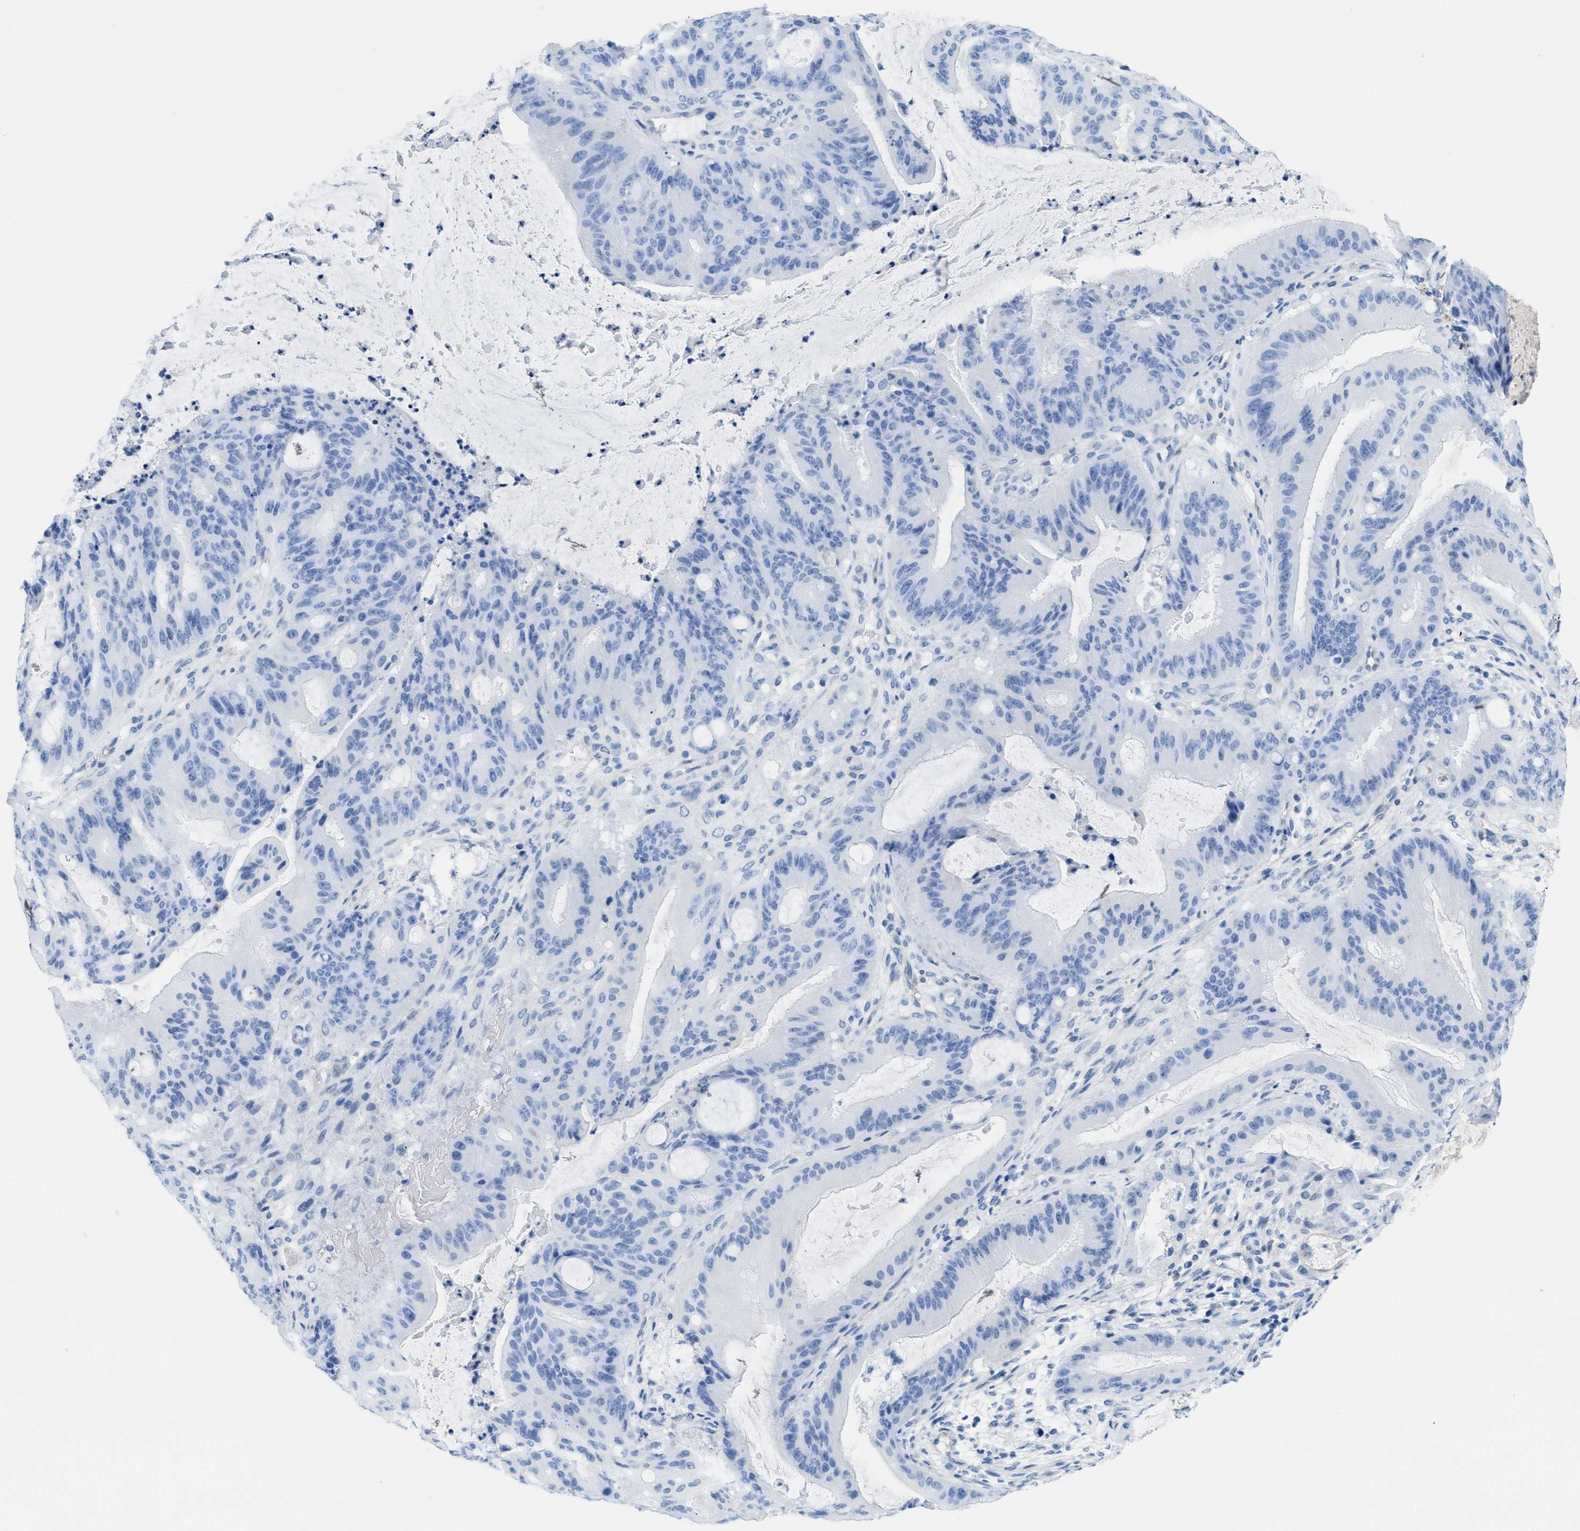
{"staining": {"intensity": "negative", "quantity": "none", "location": "none"}, "tissue": "liver cancer", "cell_type": "Tumor cells", "image_type": "cancer", "snomed": [{"axis": "morphology", "description": "Normal tissue, NOS"}, {"axis": "morphology", "description": "Cholangiocarcinoma"}, {"axis": "topography", "description": "Liver"}, {"axis": "topography", "description": "Peripheral nerve tissue"}], "caption": "The IHC image has no significant staining in tumor cells of cholangiocarcinoma (liver) tissue.", "gene": "ASGR1", "patient": {"sex": "female", "age": 73}}